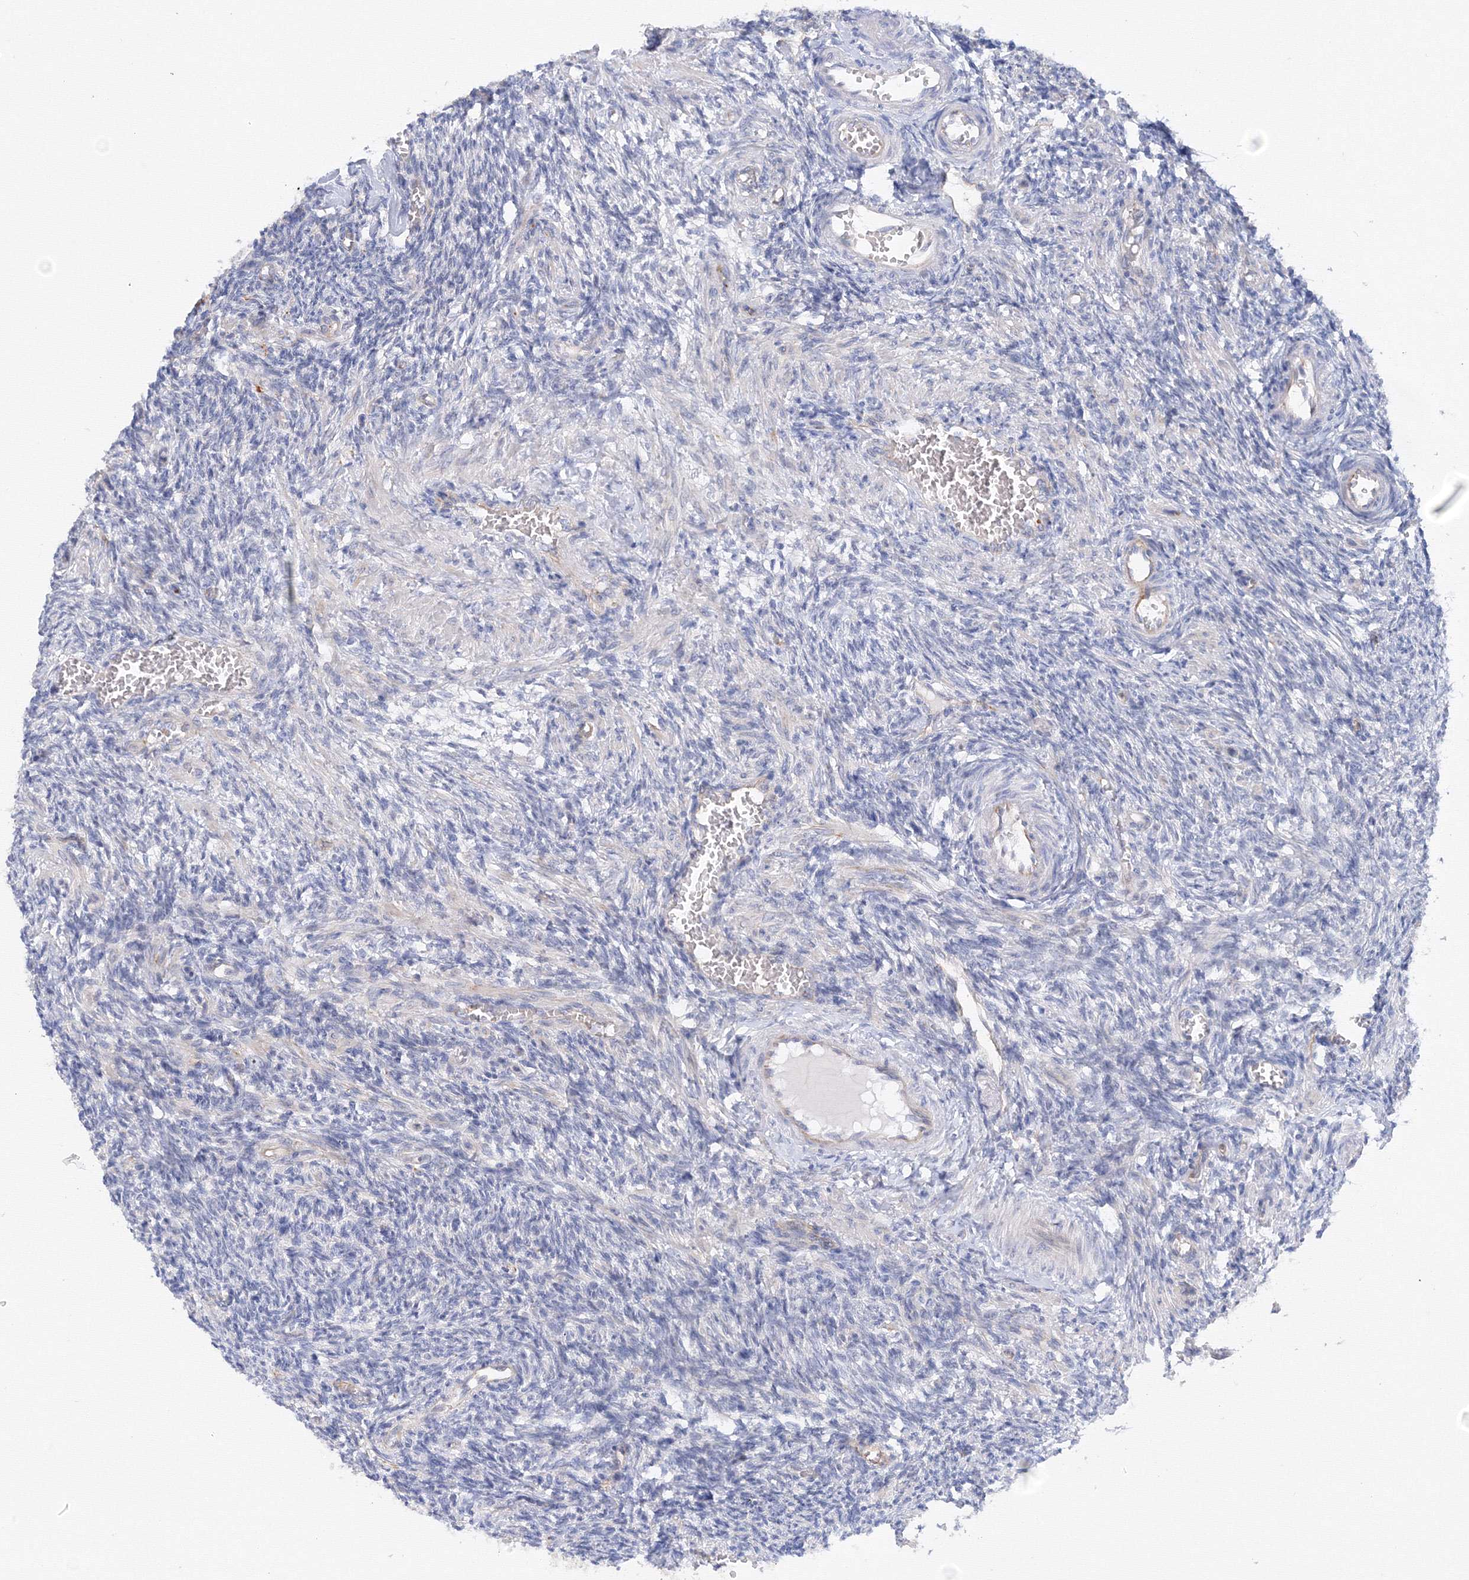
{"staining": {"intensity": "negative", "quantity": "none", "location": "none"}, "tissue": "ovary", "cell_type": "Follicle cells", "image_type": "normal", "snomed": [{"axis": "morphology", "description": "Normal tissue, NOS"}, {"axis": "topography", "description": "Ovary"}], "caption": "The image demonstrates no significant expression in follicle cells of ovary.", "gene": "TAMM41", "patient": {"sex": "female", "age": 27}}